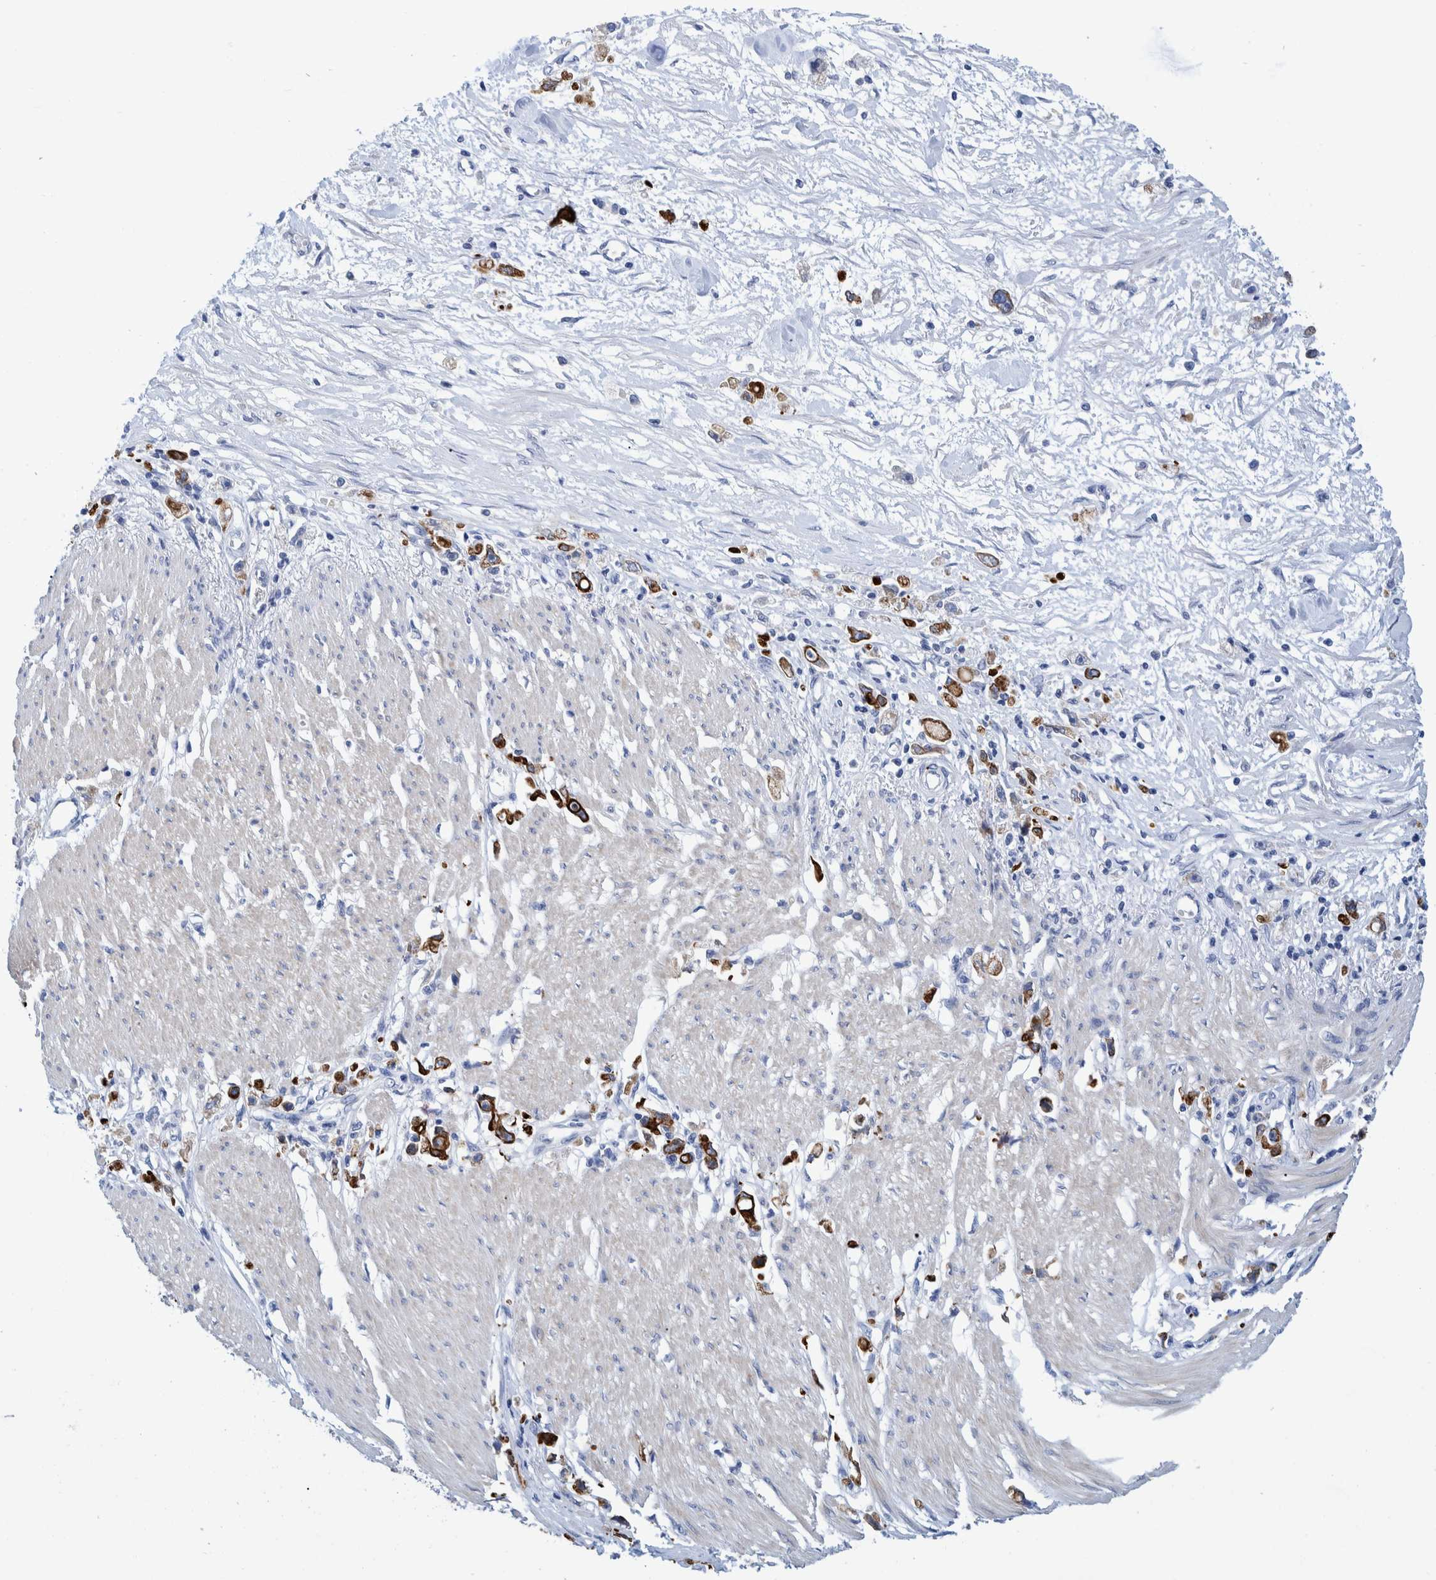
{"staining": {"intensity": "strong", "quantity": ">75%", "location": "cytoplasmic/membranous"}, "tissue": "stomach cancer", "cell_type": "Tumor cells", "image_type": "cancer", "snomed": [{"axis": "morphology", "description": "Adenocarcinoma, NOS"}, {"axis": "topography", "description": "Stomach"}], "caption": "Human stomach cancer (adenocarcinoma) stained for a protein (brown) shows strong cytoplasmic/membranous positive expression in approximately >75% of tumor cells.", "gene": "MKS1", "patient": {"sex": "female", "age": 59}}